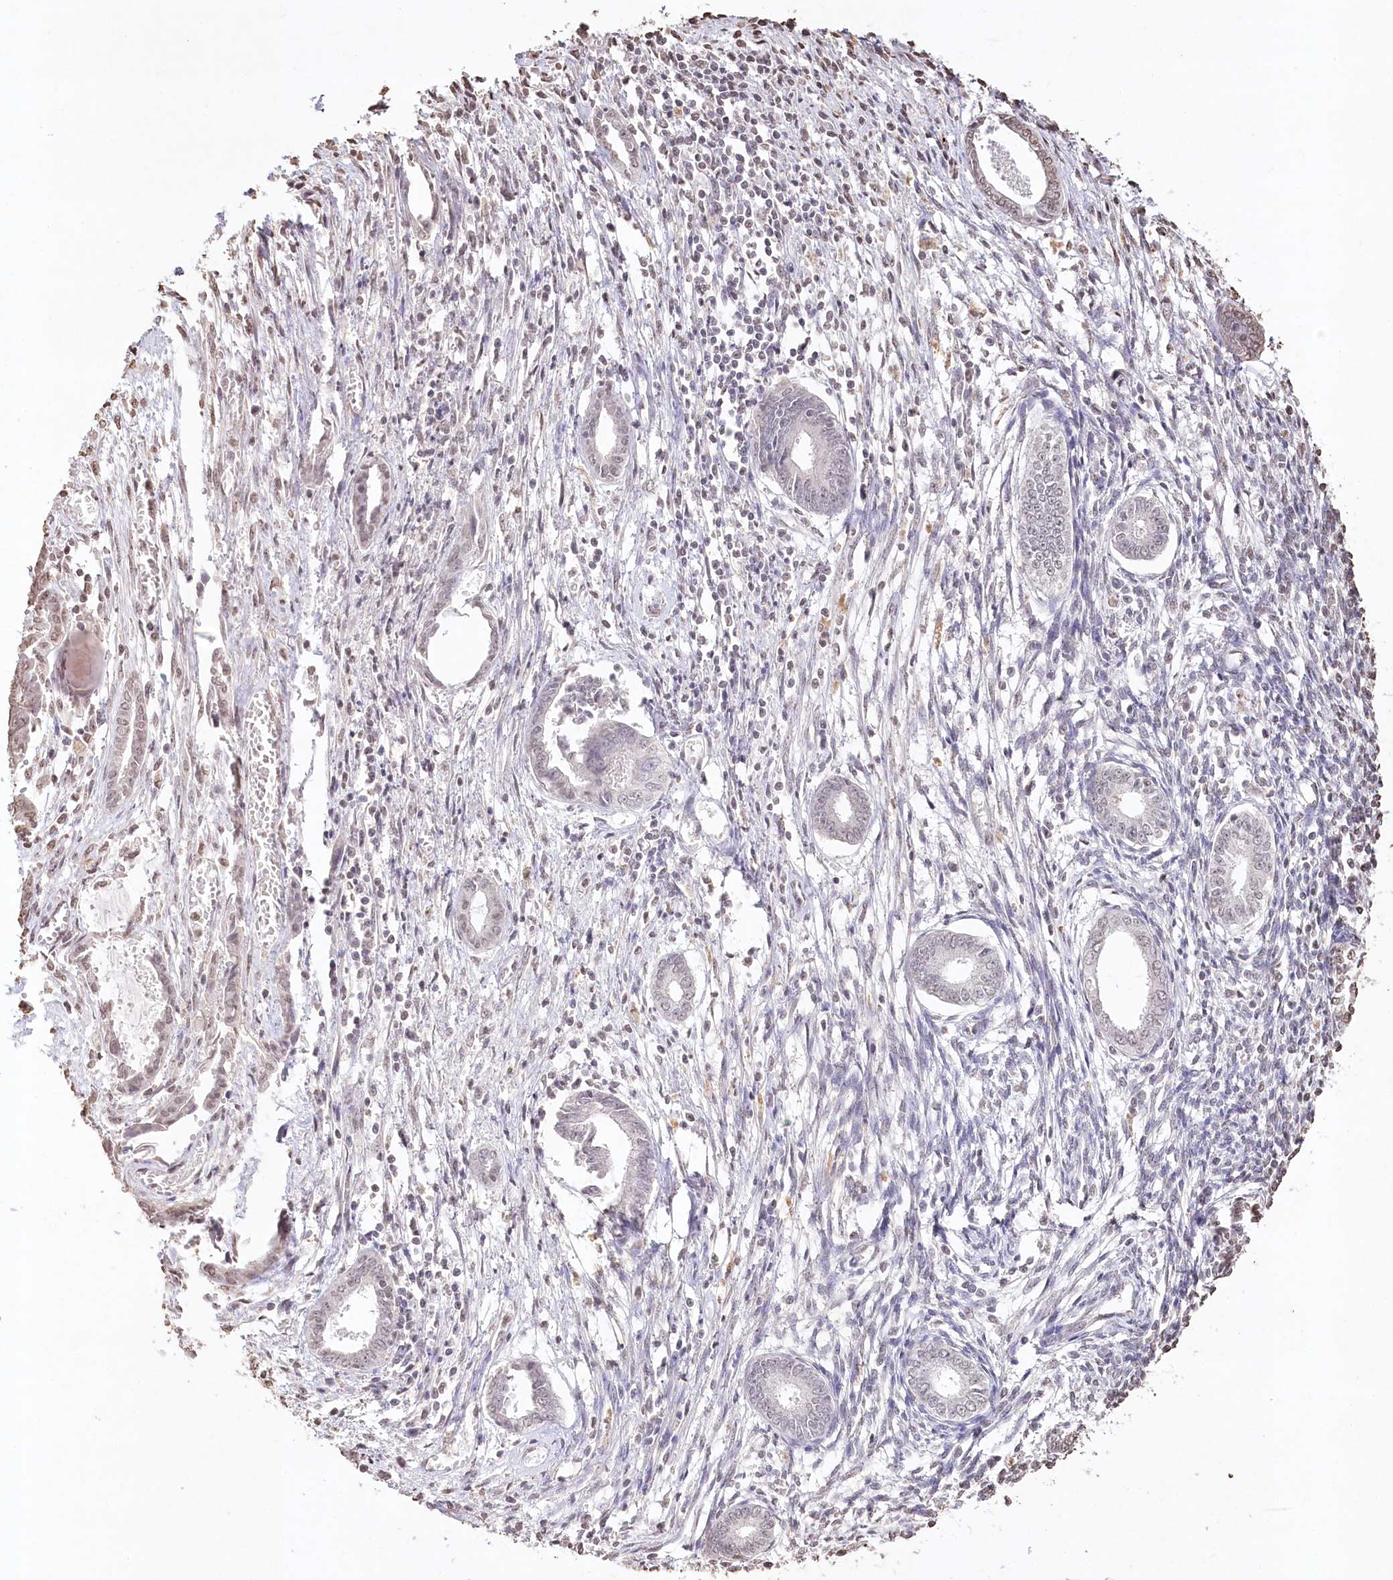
{"staining": {"intensity": "negative", "quantity": "none", "location": "none"}, "tissue": "endometrium", "cell_type": "Cells in endometrial stroma", "image_type": "normal", "snomed": [{"axis": "morphology", "description": "Normal tissue, NOS"}, {"axis": "topography", "description": "Endometrium"}], "caption": "Benign endometrium was stained to show a protein in brown. There is no significant positivity in cells in endometrial stroma.", "gene": "DMXL1", "patient": {"sex": "female", "age": 56}}